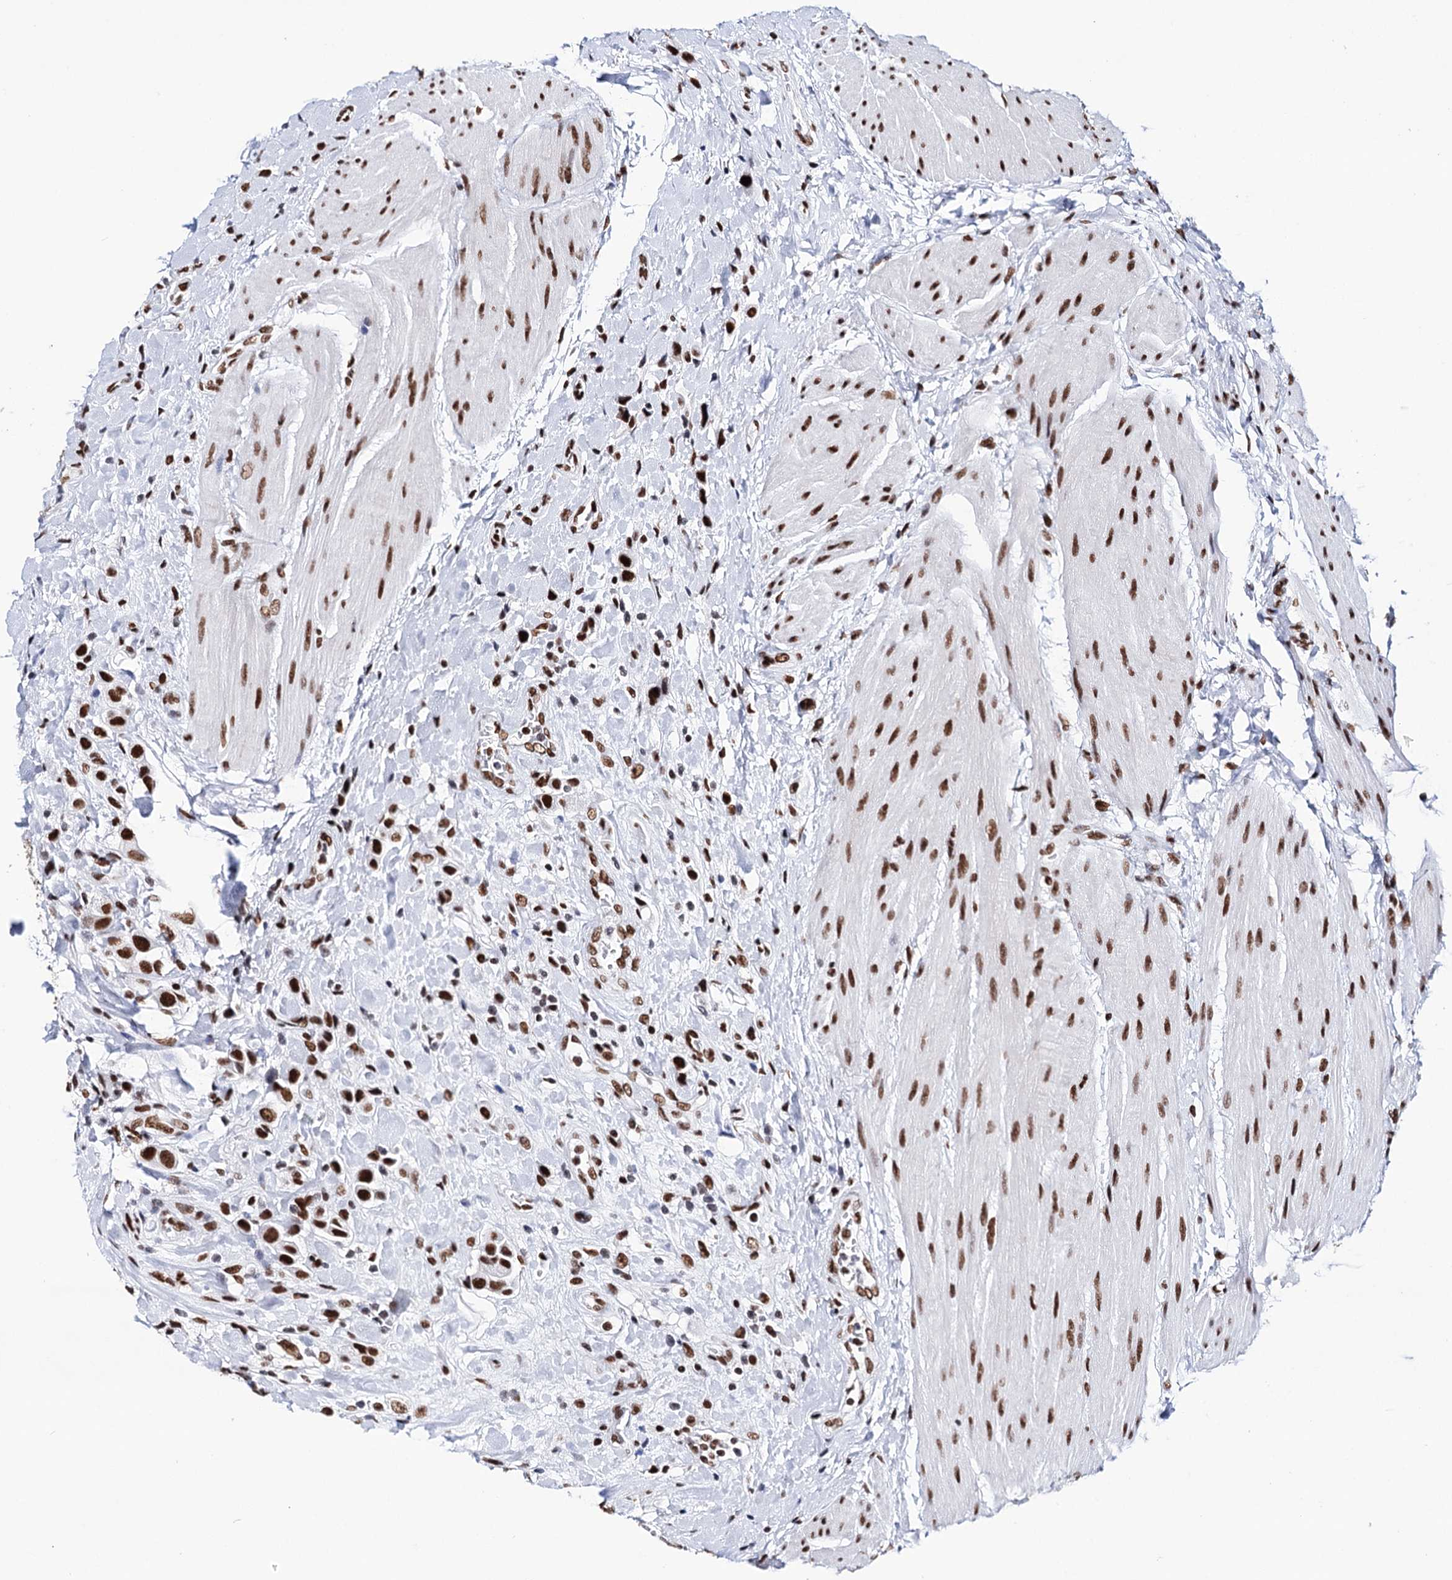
{"staining": {"intensity": "strong", "quantity": ">75%", "location": "nuclear"}, "tissue": "urothelial cancer", "cell_type": "Tumor cells", "image_type": "cancer", "snomed": [{"axis": "morphology", "description": "Urothelial carcinoma, High grade"}, {"axis": "topography", "description": "Urinary bladder"}], "caption": "This micrograph demonstrates immunohistochemistry (IHC) staining of human urothelial cancer, with high strong nuclear positivity in approximately >75% of tumor cells.", "gene": "MATR3", "patient": {"sex": "male", "age": 50}}